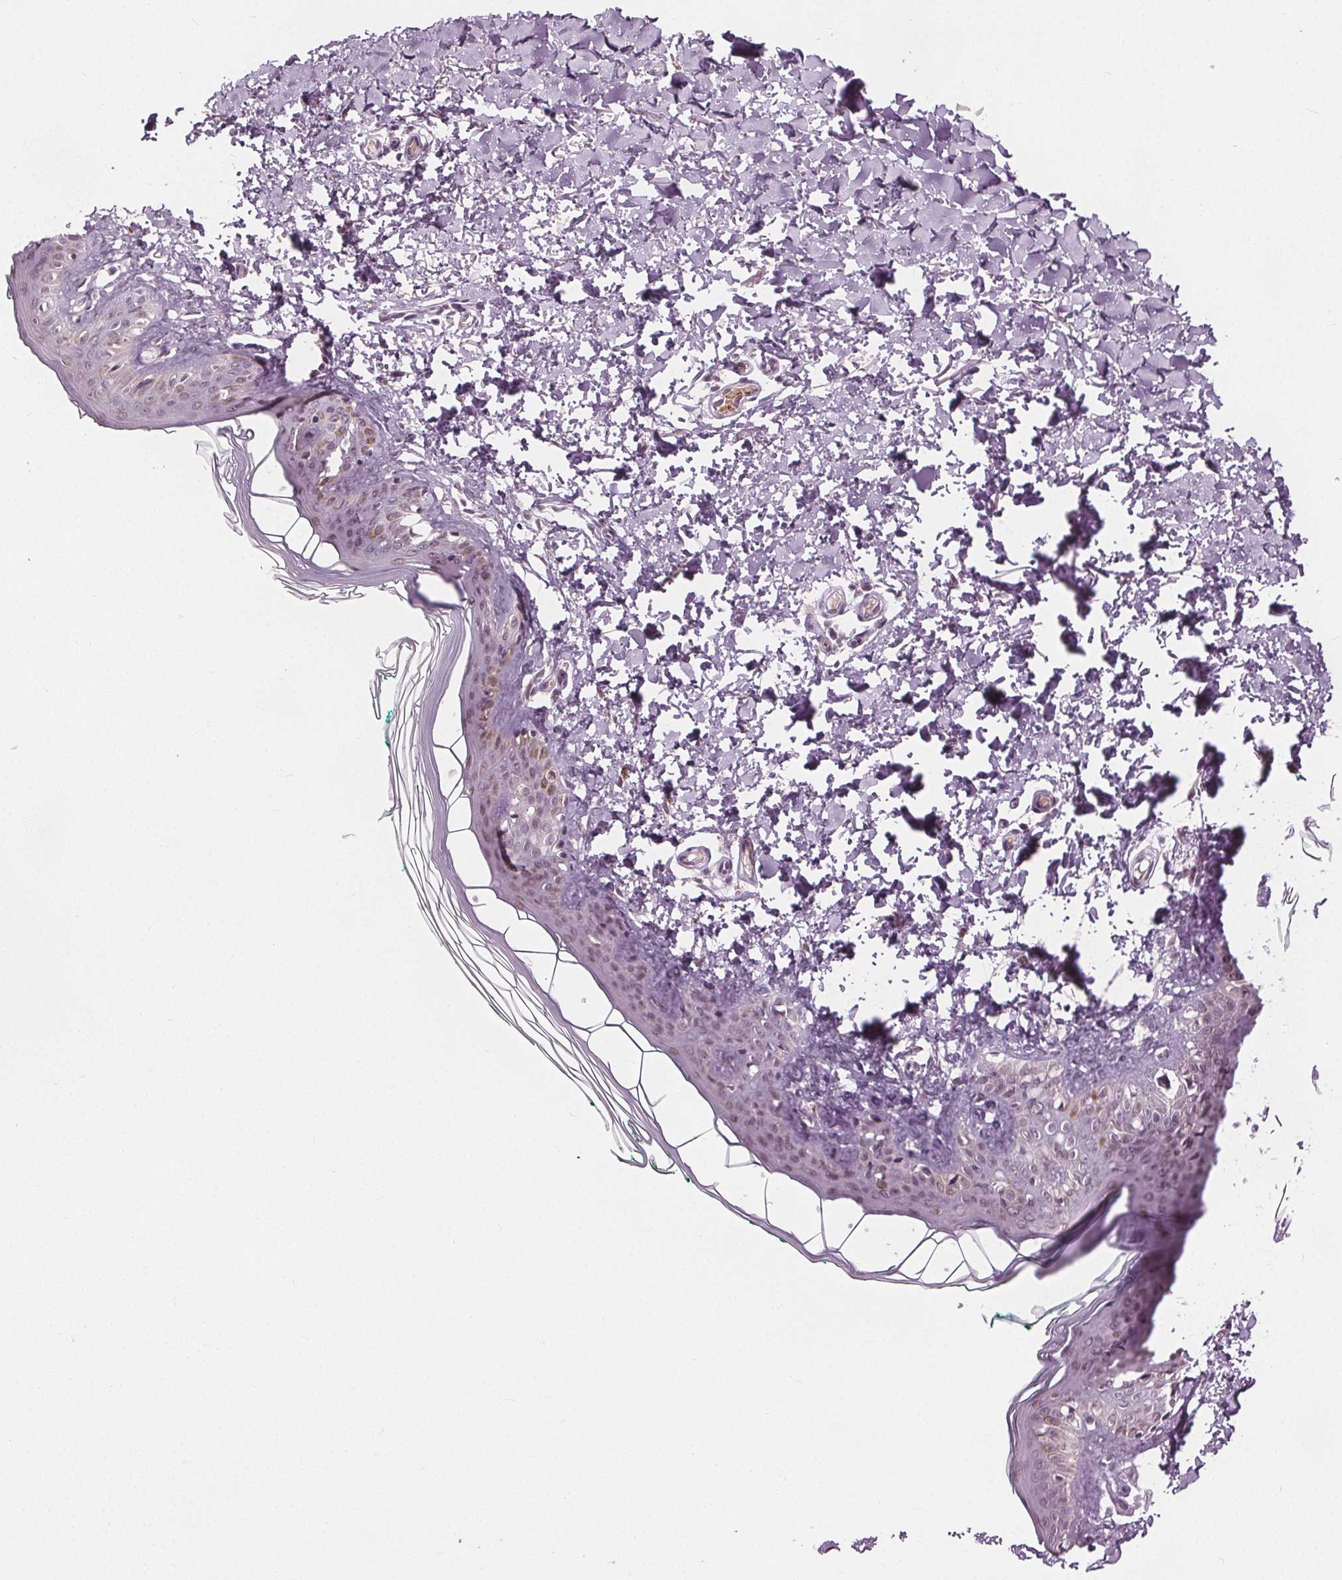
{"staining": {"intensity": "negative", "quantity": "none", "location": "none"}, "tissue": "skin", "cell_type": "Fibroblasts", "image_type": "normal", "snomed": [{"axis": "morphology", "description": "Normal tissue, NOS"}, {"axis": "topography", "description": "Skin"}, {"axis": "topography", "description": "Peripheral nerve tissue"}], "caption": "Fibroblasts show no significant expression in unremarkable skin.", "gene": "IWS1", "patient": {"sex": "female", "age": 45}}